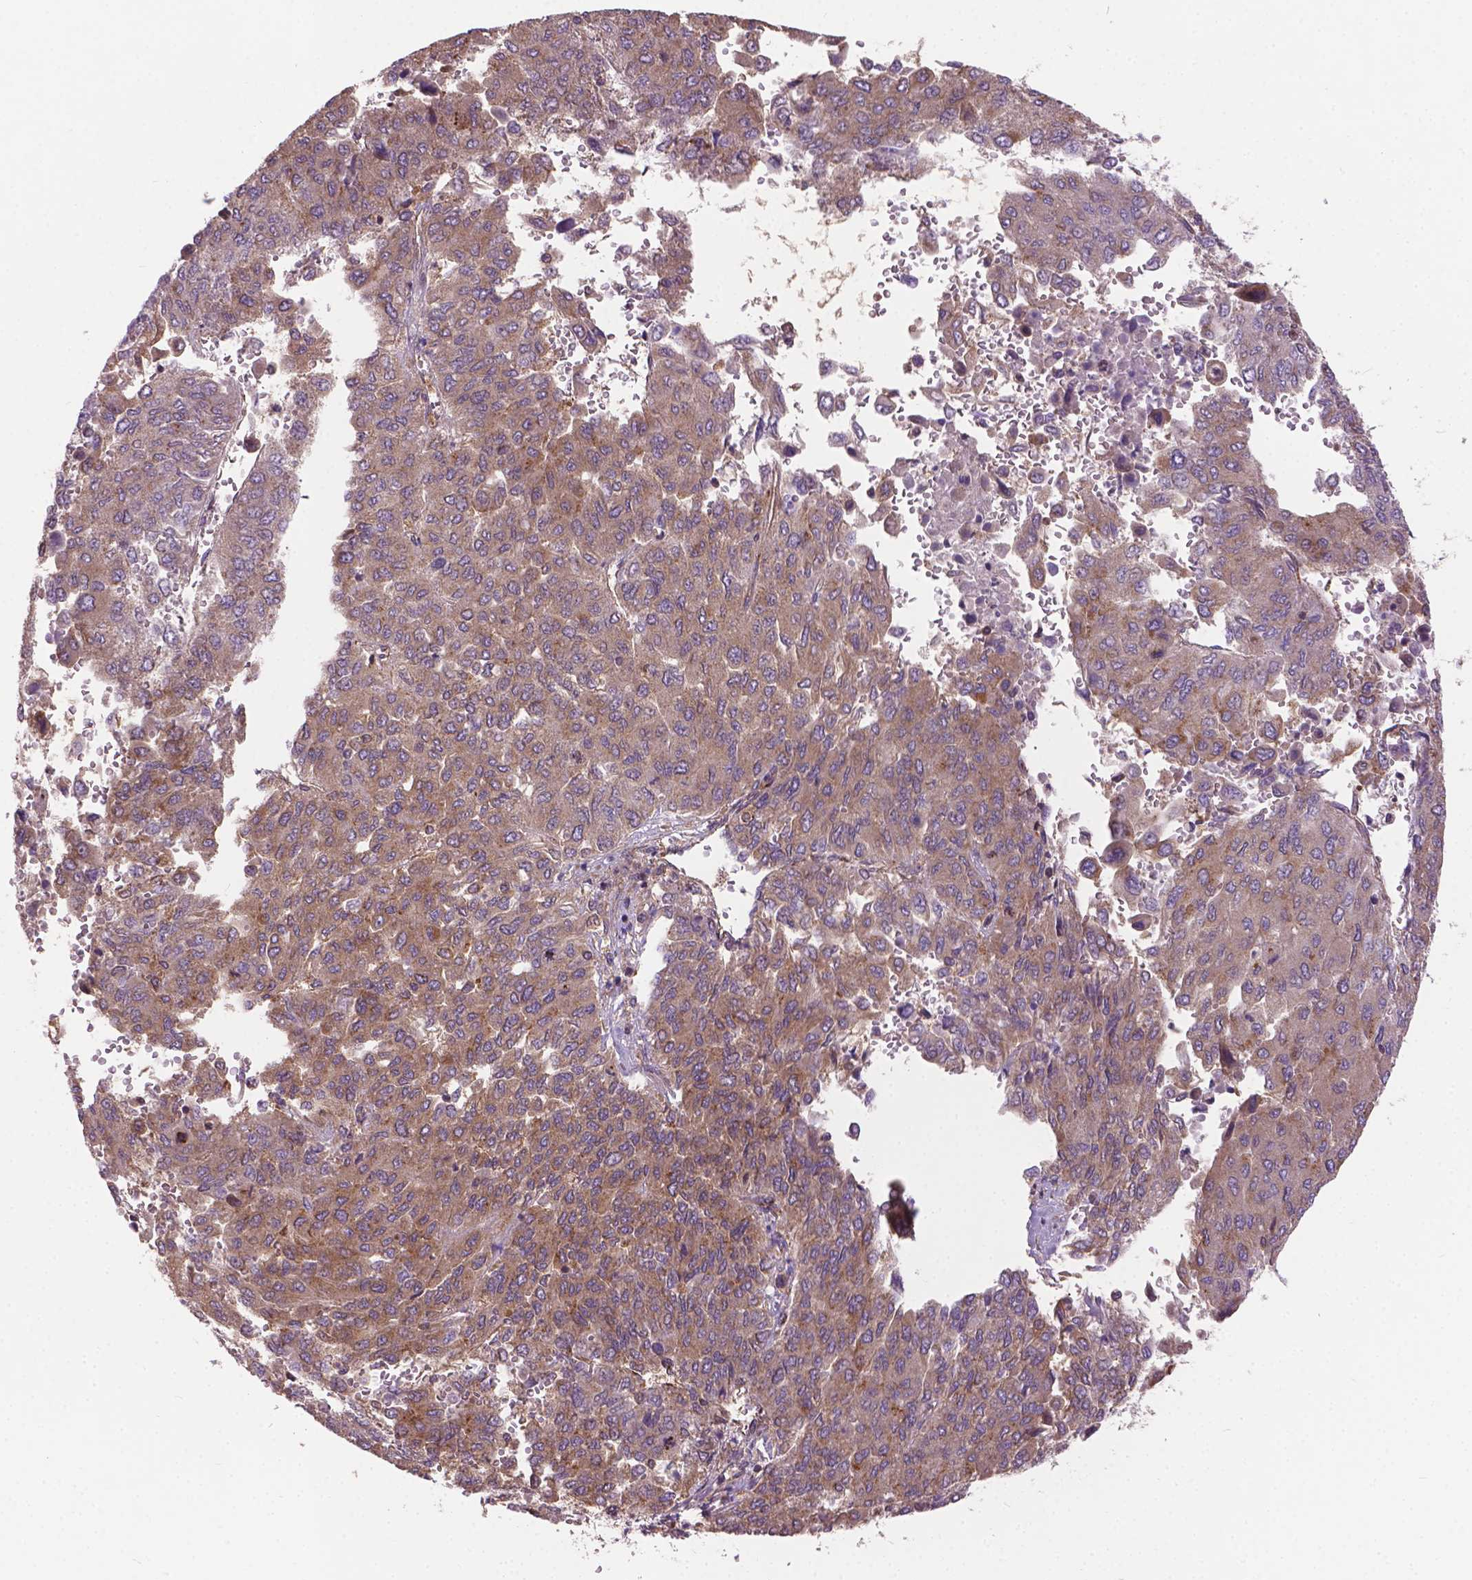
{"staining": {"intensity": "weak", "quantity": ">75%", "location": "cytoplasmic/membranous"}, "tissue": "liver cancer", "cell_type": "Tumor cells", "image_type": "cancer", "snomed": [{"axis": "morphology", "description": "Carcinoma, Hepatocellular, NOS"}, {"axis": "topography", "description": "Liver"}], "caption": "A micrograph of liver cancer stained for a protein displays weak cytoplasmic/membranous brown staining in tumor cells. Nuclei are stained in blue.", "gene": "MZT1", "patient": {"sex": "female", "age": 41}}